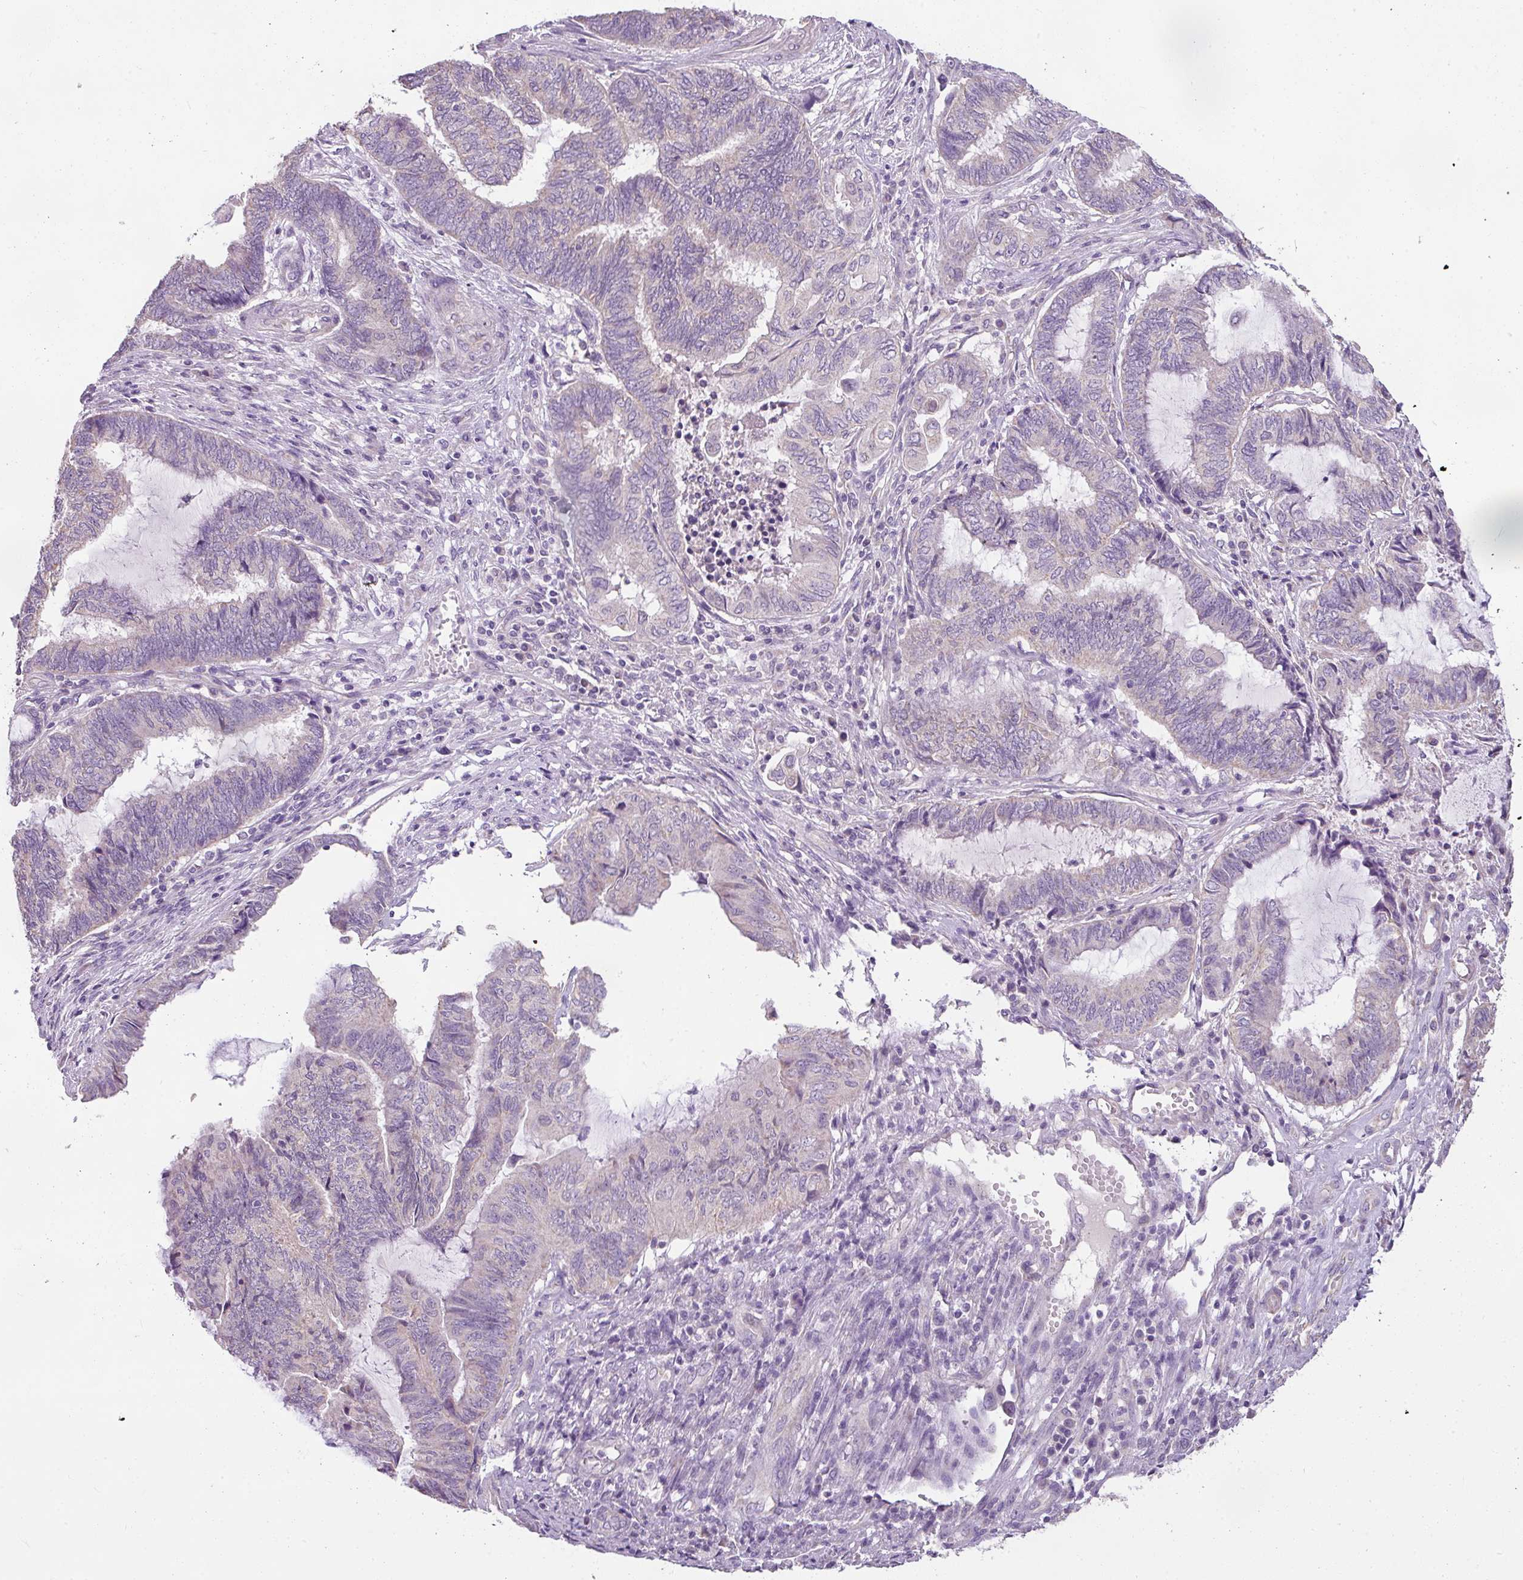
{"staining": {"intensity": "negative", "quantity": "none", "location": "none"}, "tissue": "endometrial cancer", "cell_type": "Tumor cells", "image_type": "cancer", "snomed": [{"axis": "morphology", "description": "Adenocarcinoma, NOS"}, {"axis": "topography", "description": "Uterus"}, {"axis": "topography", "description": "Endometrium"}], "caption": "Endometrial cancer (adenocarcinoma) was stained to show a protein in brown. There is no significant expression in tumor cells.", "gene": "PALS2", "patient": {"sex": "female", "age": 70}}